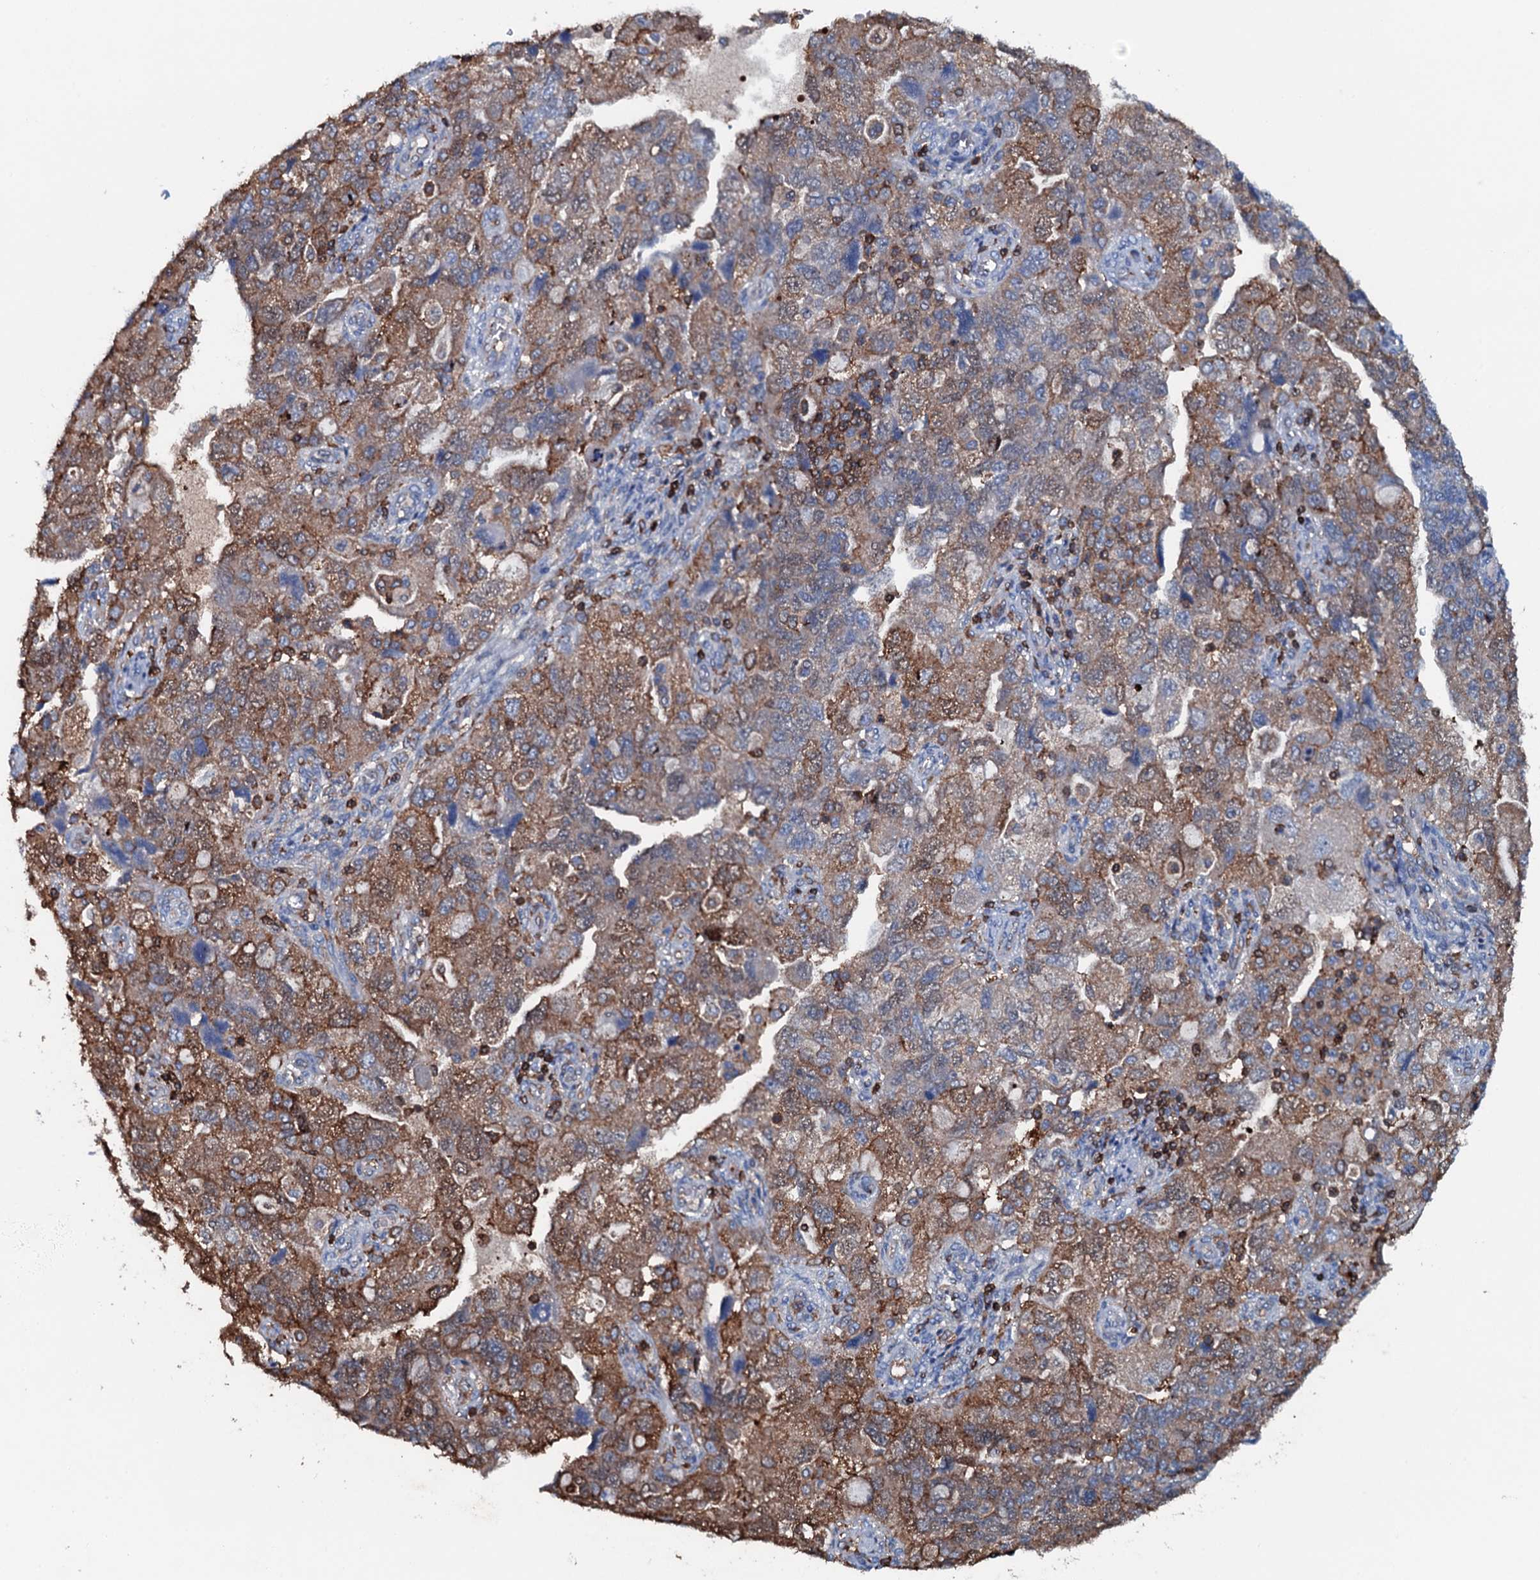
{"staining": {"intensity": "moderate", "quantity": ">75%", "location": "cytoplasmic/membranous"}, "tissue": "ovarian cancer", "cell_type": "Tumor cells", "image_type": "cancer", "snomed": [{"axis": "morphology", "description": "Carcinoma, NOS"}, {"axis": "morphology", "description": "Cystadenocarcinoma, serous, NOS"}, {"axis": "topography", "description": "Ovary"}], "caption": "Immunohistochemistry (IHC) (DAB) staining of ovarian carcinoma displays moderate cytoplasmic/membranous protein staining in approximately >75% of tumor cells.", "gene": "MS4A4E", "patient": {"sex": "female", "age": 69}}